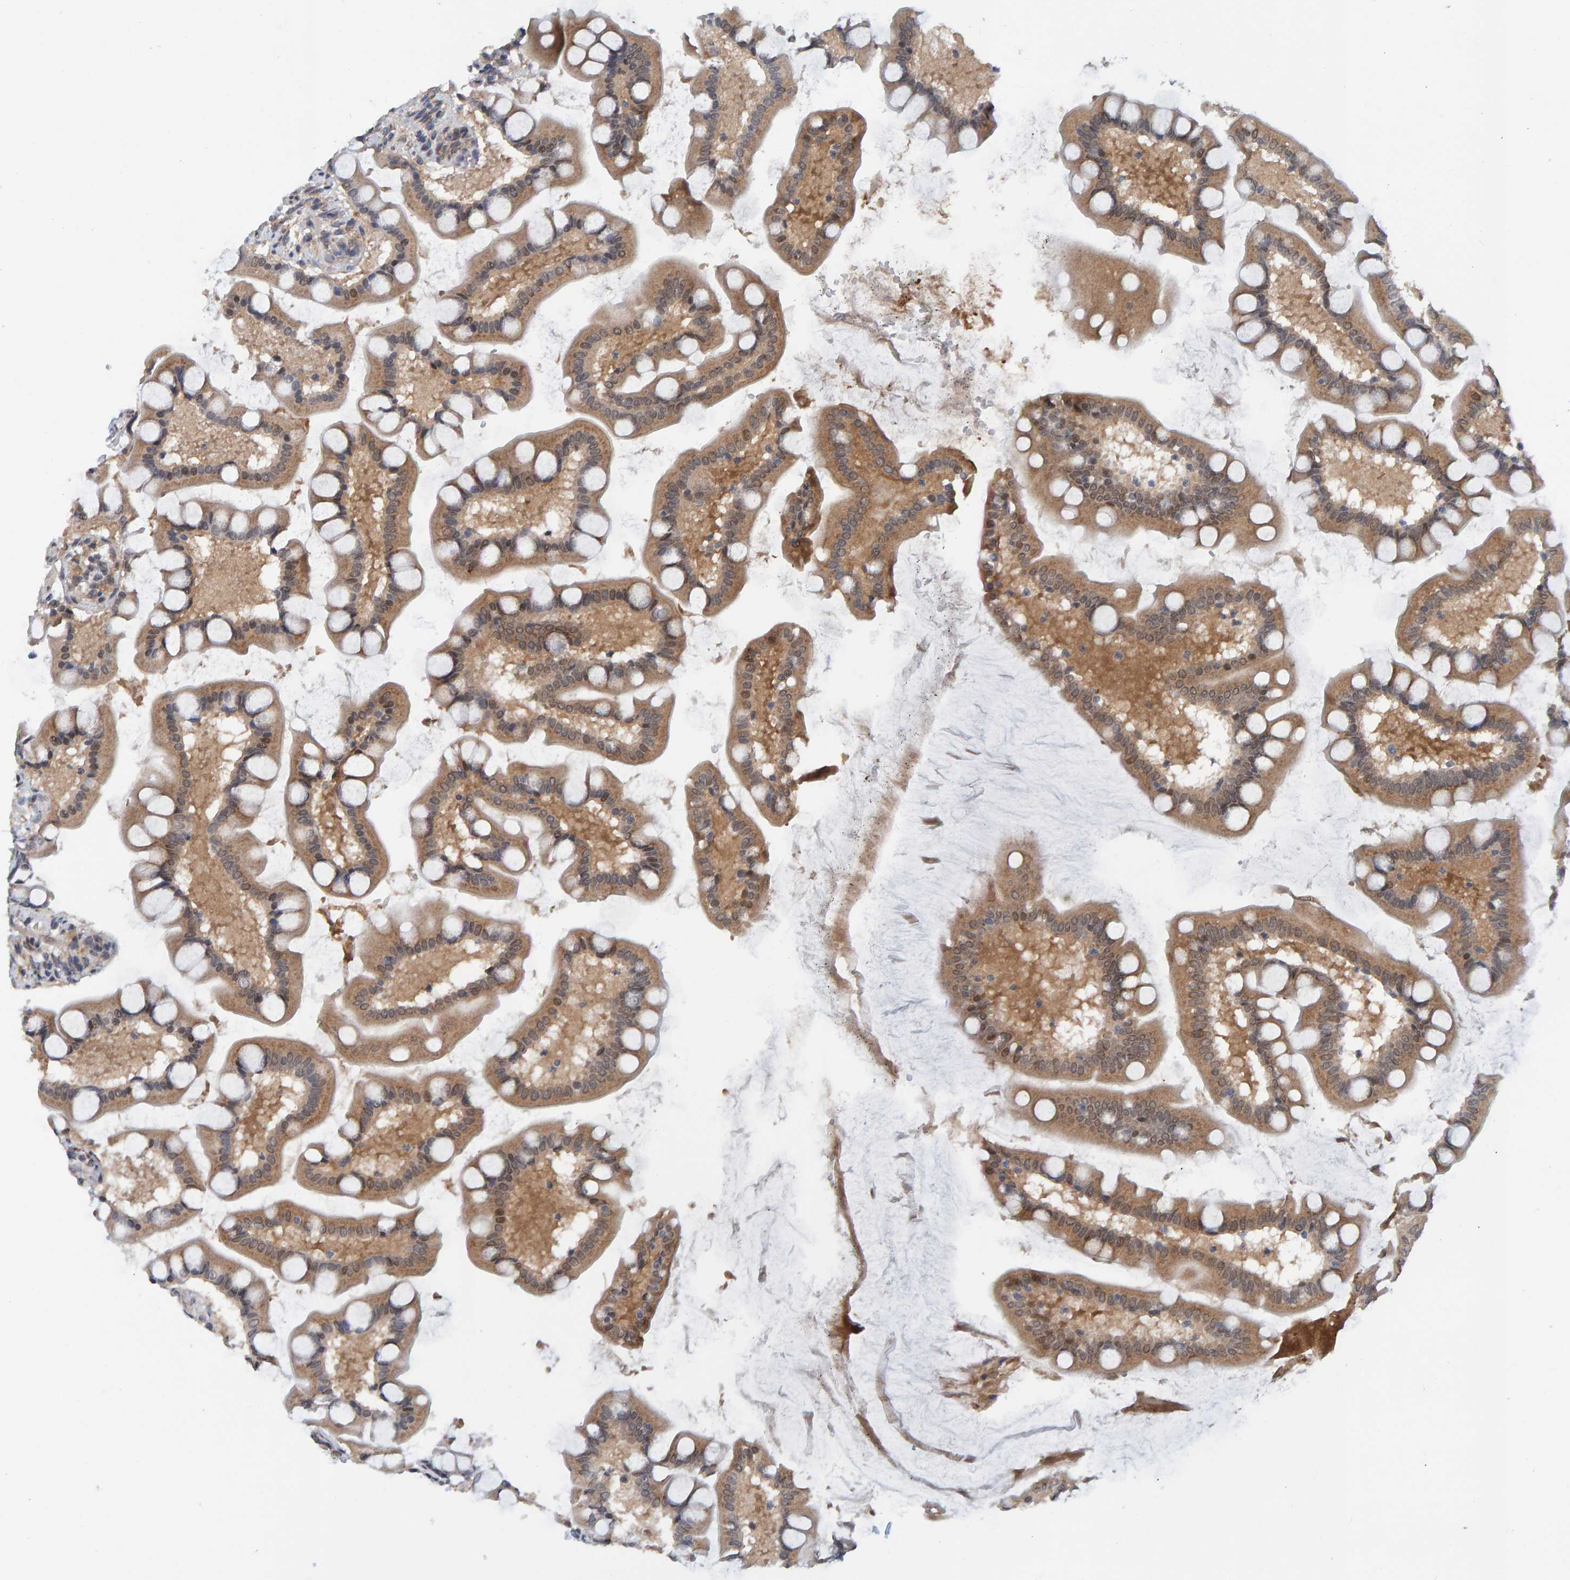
{"staining": {"intensity": "moderate", "quantity": ">75%", "location": "cytoplasmic/membranous"}, "tissue": "small intestine", "cell_type": "Glandular cells", "image_type": "normal", "snomed": [{"axis": "morphology", "description": "Normal tissue, NOS"}, {"axis": "topography", "description": "Small intestine"}], "caption": "This image shows immunohistochemistry (IHC) staining of benign small intestine, with medium moderate cytoplasmic/membranous expression in approximately >75% of glandular cells.", "gene": "SCRN2", "patient": {"sex": "male", "age": 41}}